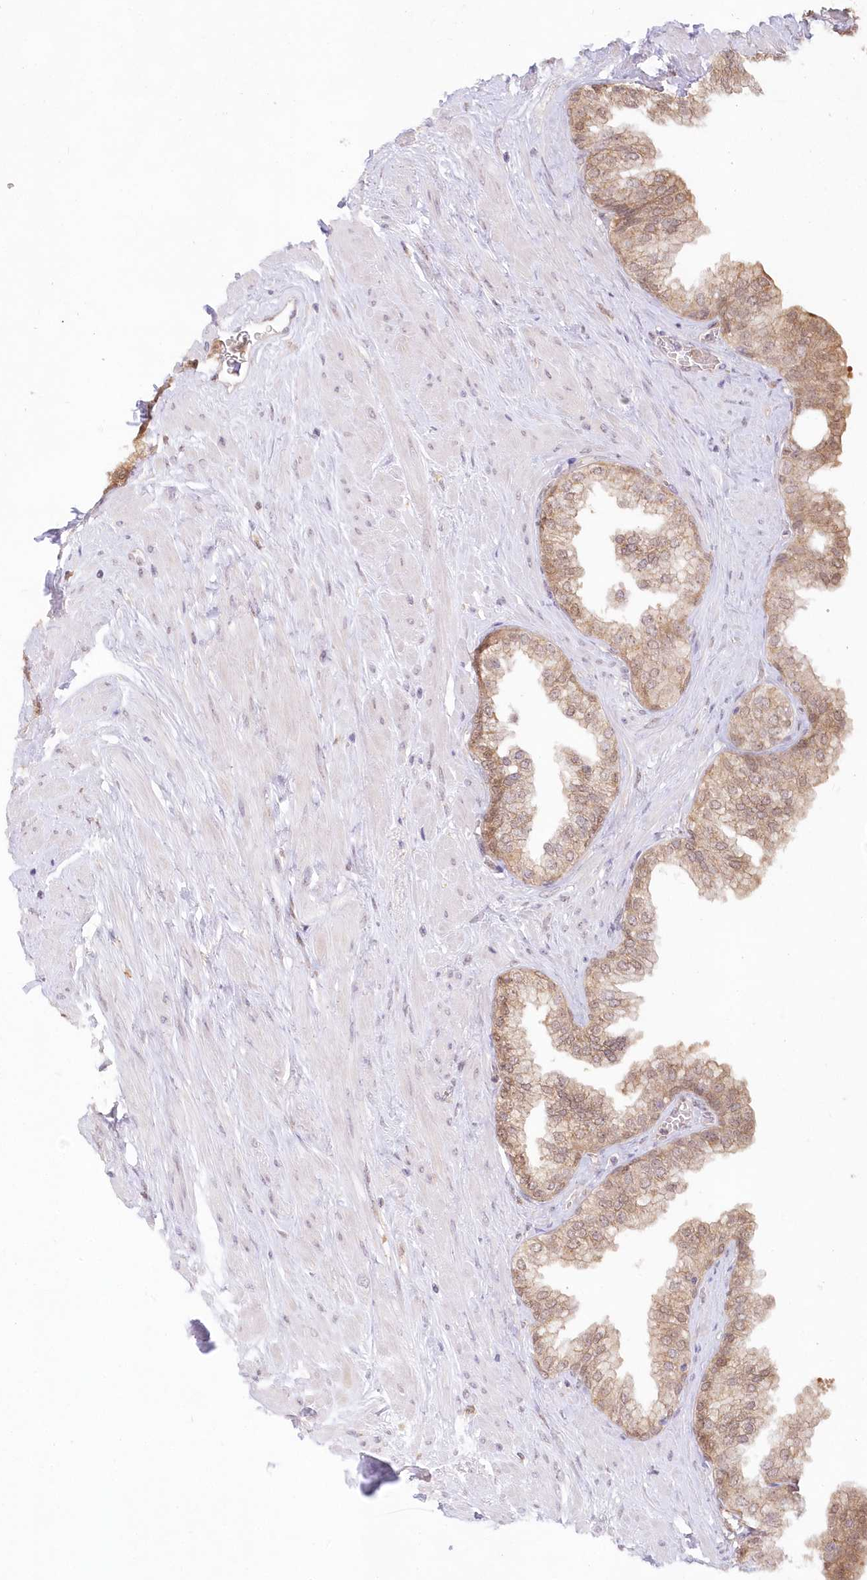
{"staining": {"intensity": "moderate", "quantity": ">75%", "location": "cytoplasmic/membranous,nuclear"}, "tissue": "prostate", "cell_type": "Glandular cells", "image_type": "normal", "snomed": [{"axis": "morphology", "description": "Normal tissue, NOS"}, {"axis": "morphology", "description": "Urothelial carcinoma, Low grade"}, {"axis": "topography", "description": "Urinary bladder"}, {"axis": "topography", "description": "Prostate"}], "caption": "Moderate cytoplasmic/membranous,nuclear positivity for a protein is appreciated in about >75% of glandular cells of unremarkable prostate using immunohistochemistry (IHC).", "gene": "RNPEP", "patient": {"sex": "male", "age": 60}}